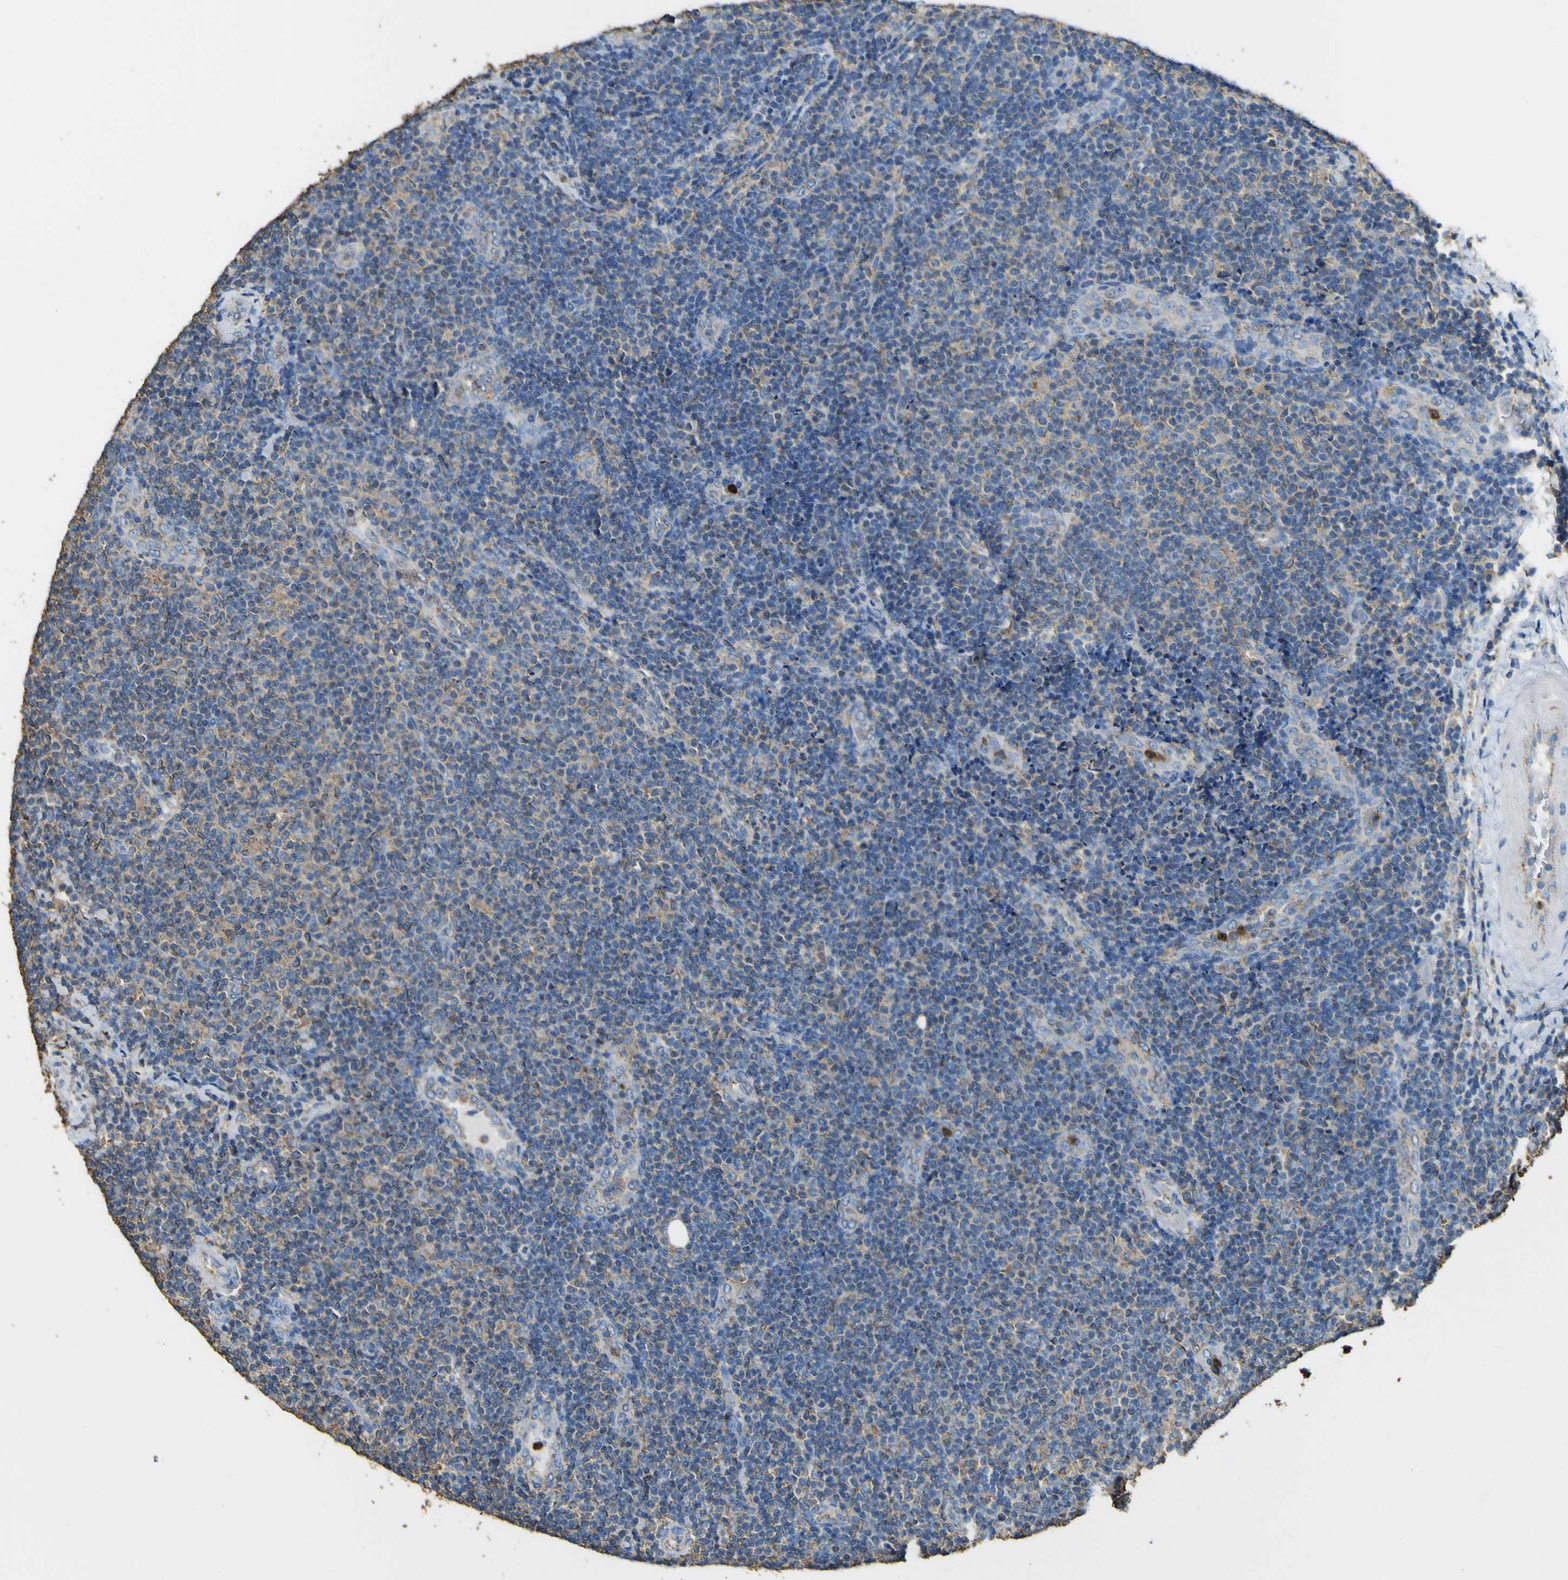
{"staining": {"intensity": "weak", "quantity": "25%-75%", "location": "cytoplasmic/membranous"}, "tissue": "lymphoma", "cell_type": "Tumor cells", "image_type": "cancer", "snomed": [{"axis": "morphology", "description": "Malignant lymphoma, non-Hodgkin's type, Low grade"}, {"axis": "topography", "description": "Lymph node"}], "caption": "The histopathology image exhibits staining of lymphoma, revealing weak cytoplasmic/membranous protein expression (brown color) within tumor cells. (Brightfield microscopy of DAB IHC at high magnification).", "gene": "ACSL3", "patient": {"sex": "male", "age": 83}}